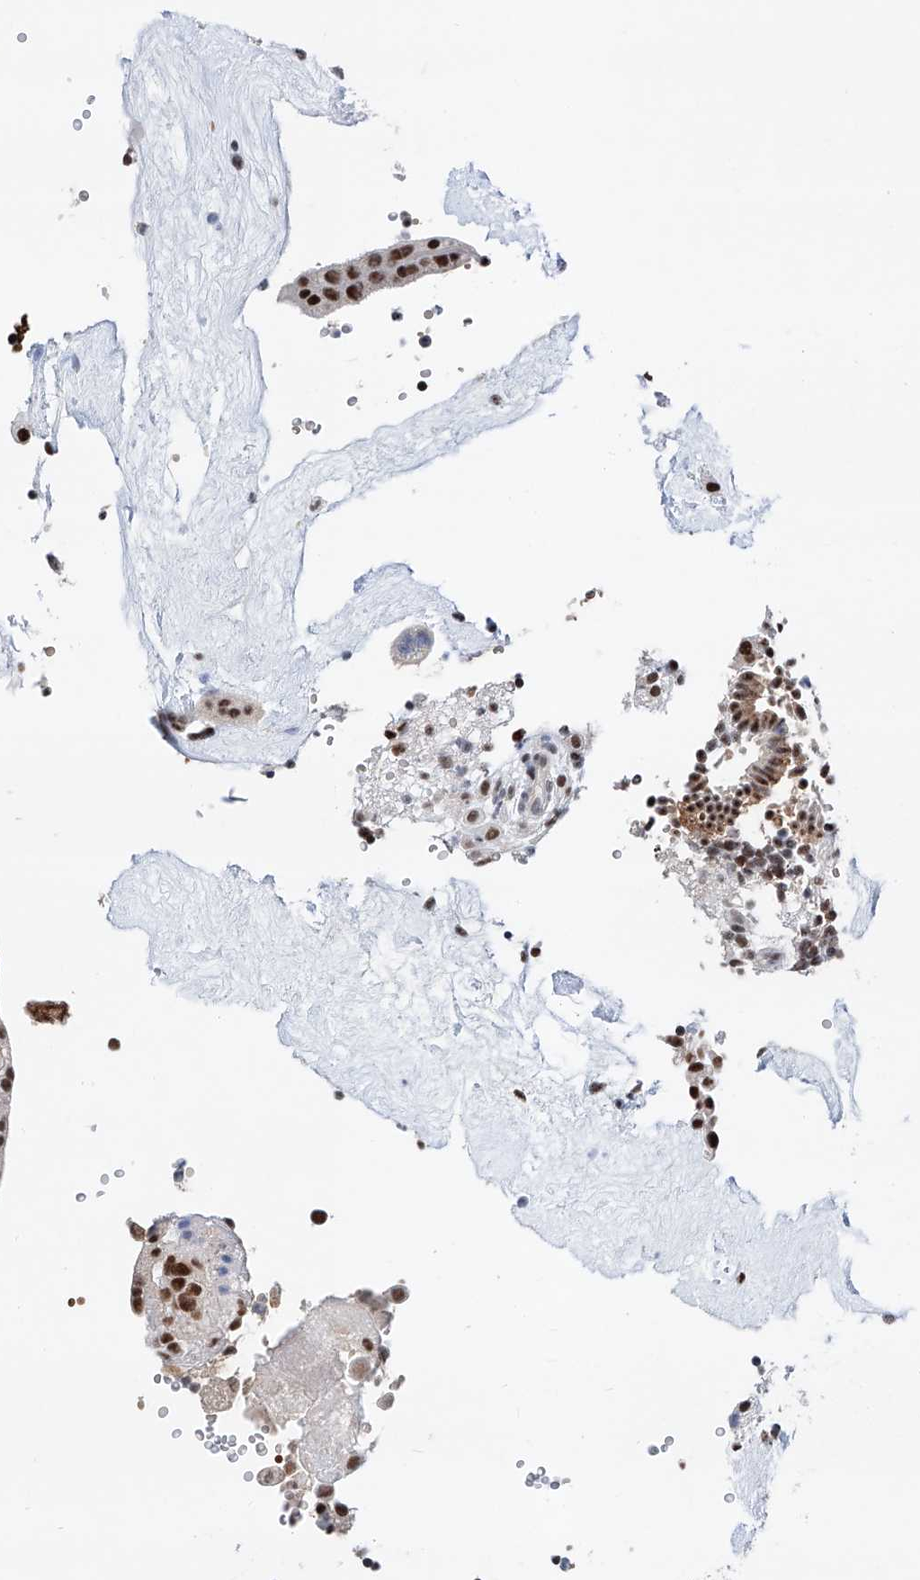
{"staining": {"intensity": "moderate", "quantity": ">75%", "location": "nuclear"}, "tissue": "placenta", "cell_type": "Decidual cells", "image_type": "normal", "snomed": [{"axis": "morphology", "description": "Normal tissue, NOS"}, {"axis": "topography", "description": "Placenta"}], "caption": "This histopathology image reveals IHC staining of normal placenta, with medium moderate nuclear staining in approximately >75% of decidual cells.", "gene": "SNRNP200", "patient": {"sex": "female", "age": 18}}